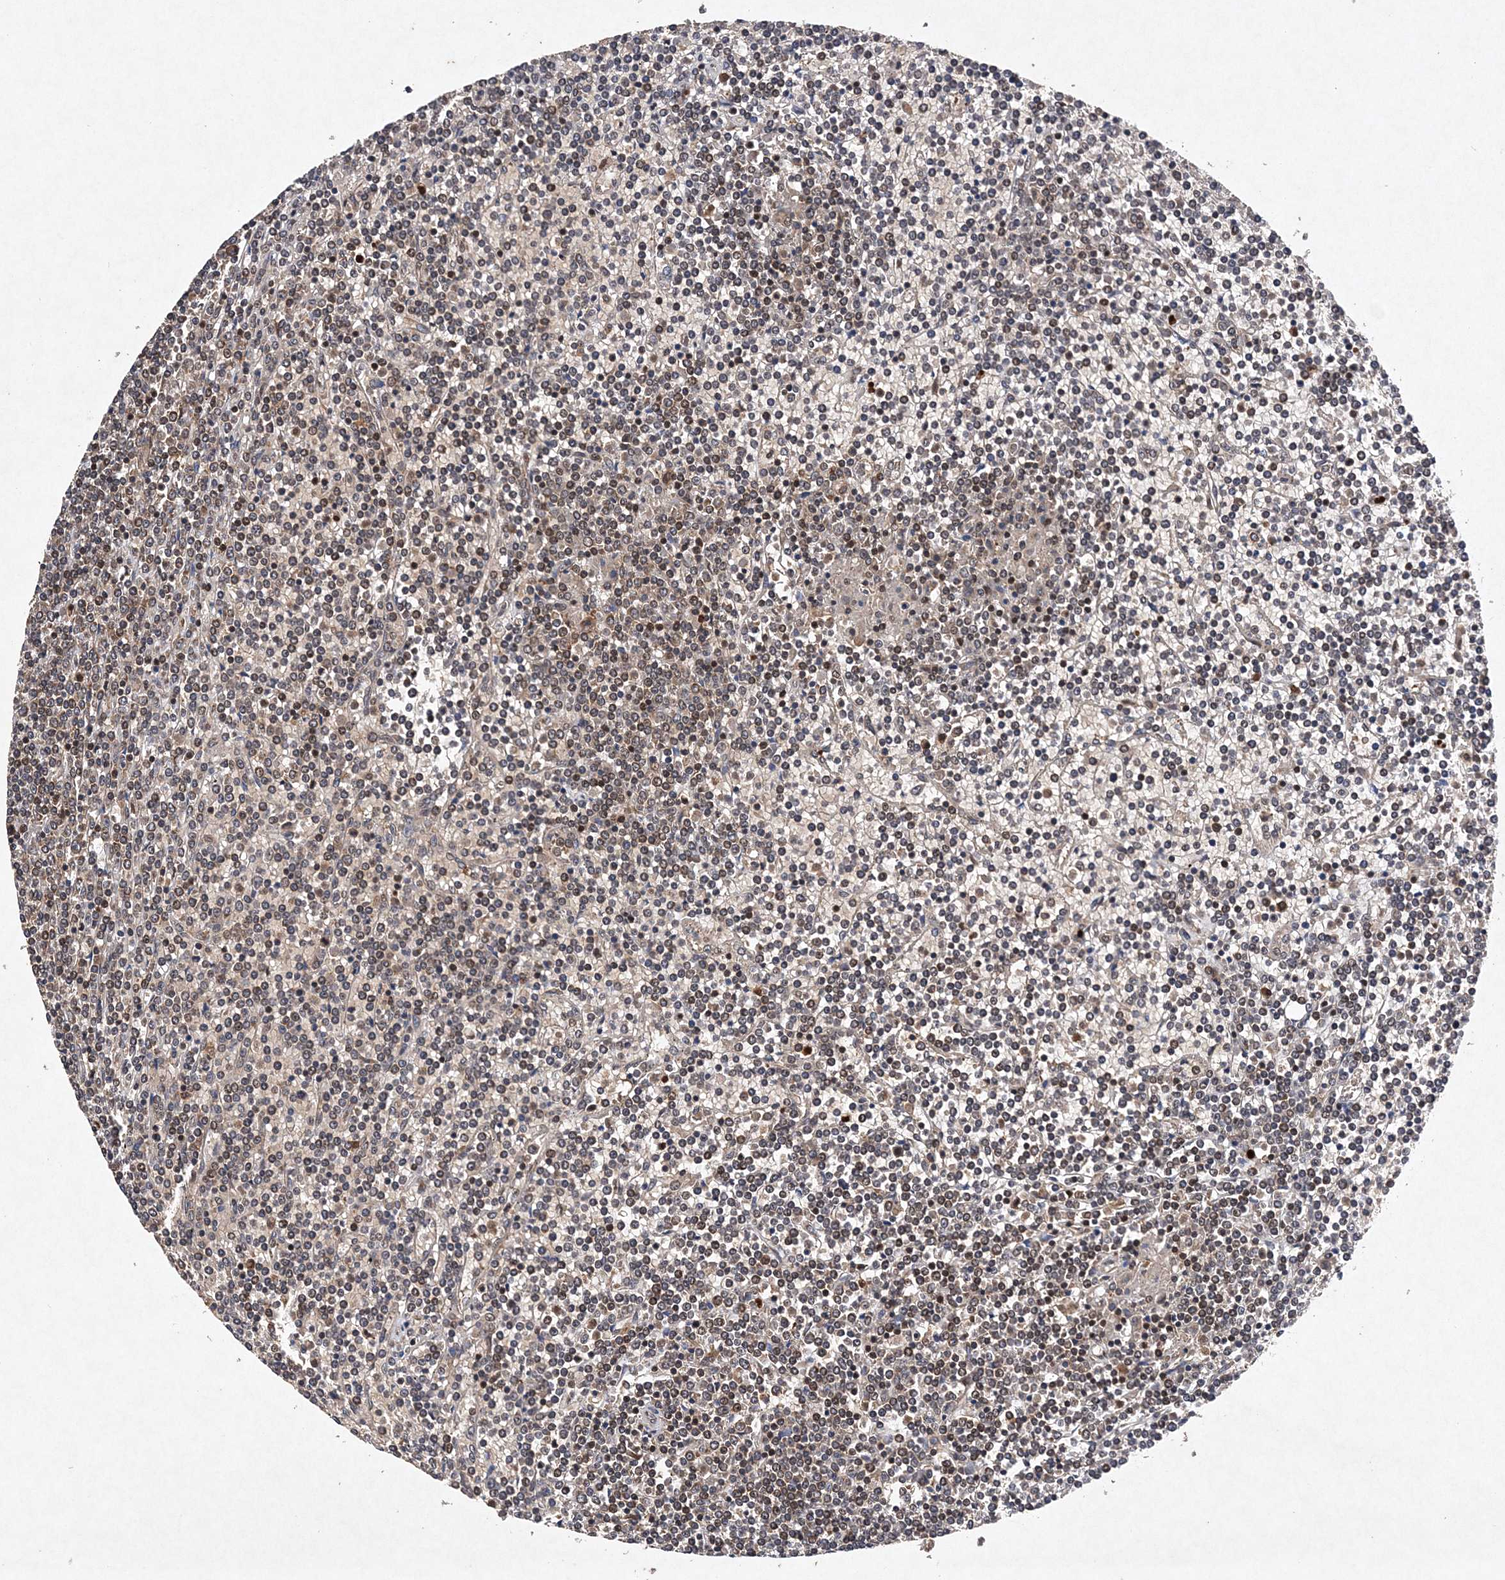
{"staining": {"intensity": "moderate", "quantity": "25%-75%", "location": "nuclear"}, "tissue": "lymphoma", "cell_type": "Tumor cells", "image_type": "cancer", "snomed": [{"axis": "morphology", "description": "Malignant lymphoma, non-Hodgkin's type, Low grade"}, {"axis": "topography", "description": "Spleen"}], "caption": "Immunohistochemistry of human lymphoma demonstrates medium levels of moderate nuclear staining in about 25%-75% of tumor cells.", "gene": "PROSER1", "patient": {"sex": "female", "age": 19}}